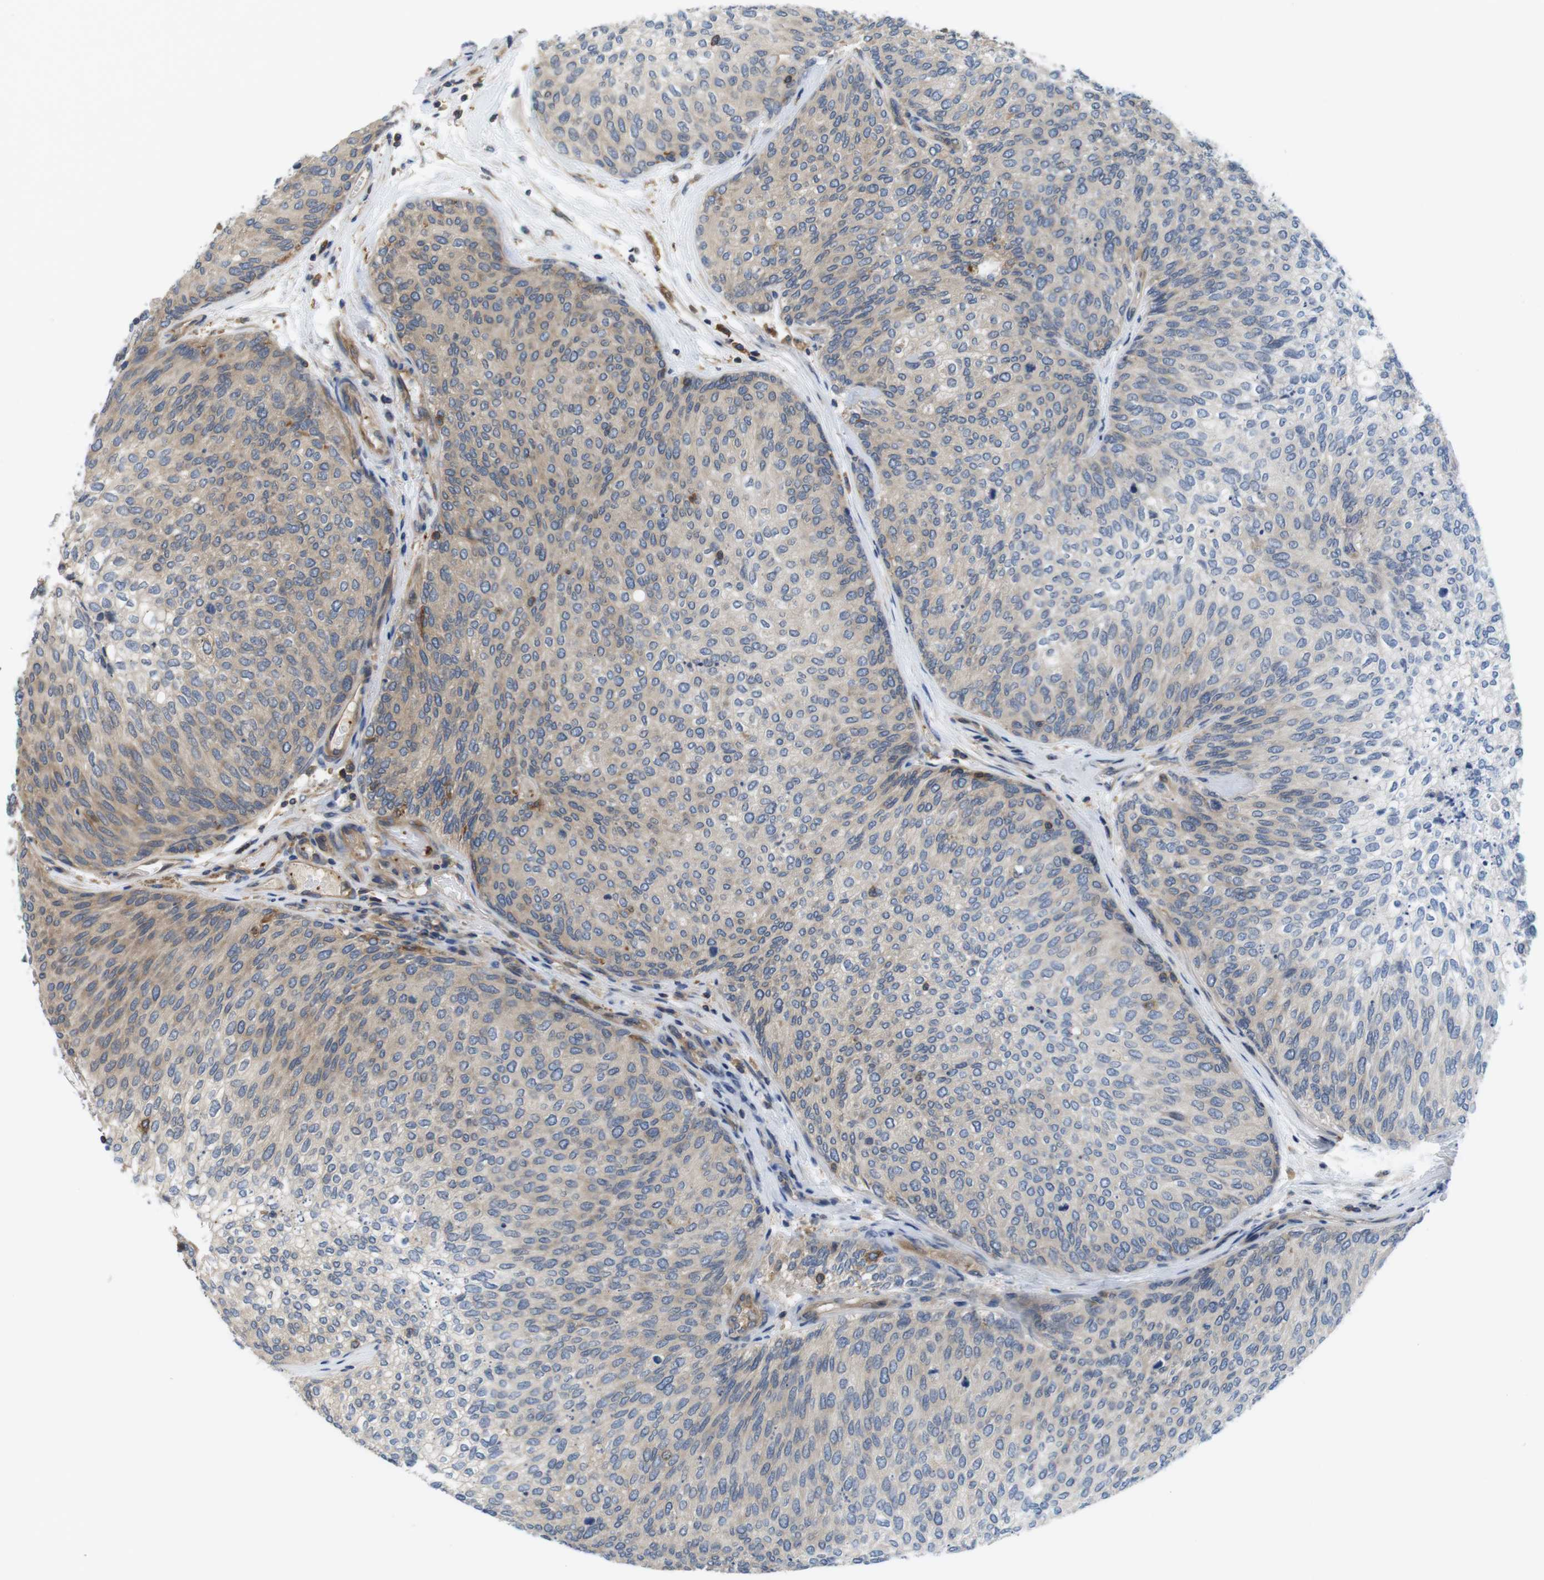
{"staining": {"intensity": "weak", "quantity": "25%-75%", "location": "cytoplasmic/membranous"}, "tissue": "urothelial cancer", "cell_type": "Tumor cells", "image_type": "cancer", "snomed": [{"axis": "morphology", "description": "Urothelial carcinoma, Low grade"}, {"axis": "topography", "description": "Urinary bladder"}], "caption": "Brown immunohistochemical staining in urothelial carcinoma (low-grade) exhibits weak cytoplasmic/membranous staining in about 25%-75% of tumor cells.", "gene": "HERPUD2", "patient": {"sex": "female", "age": 79}}